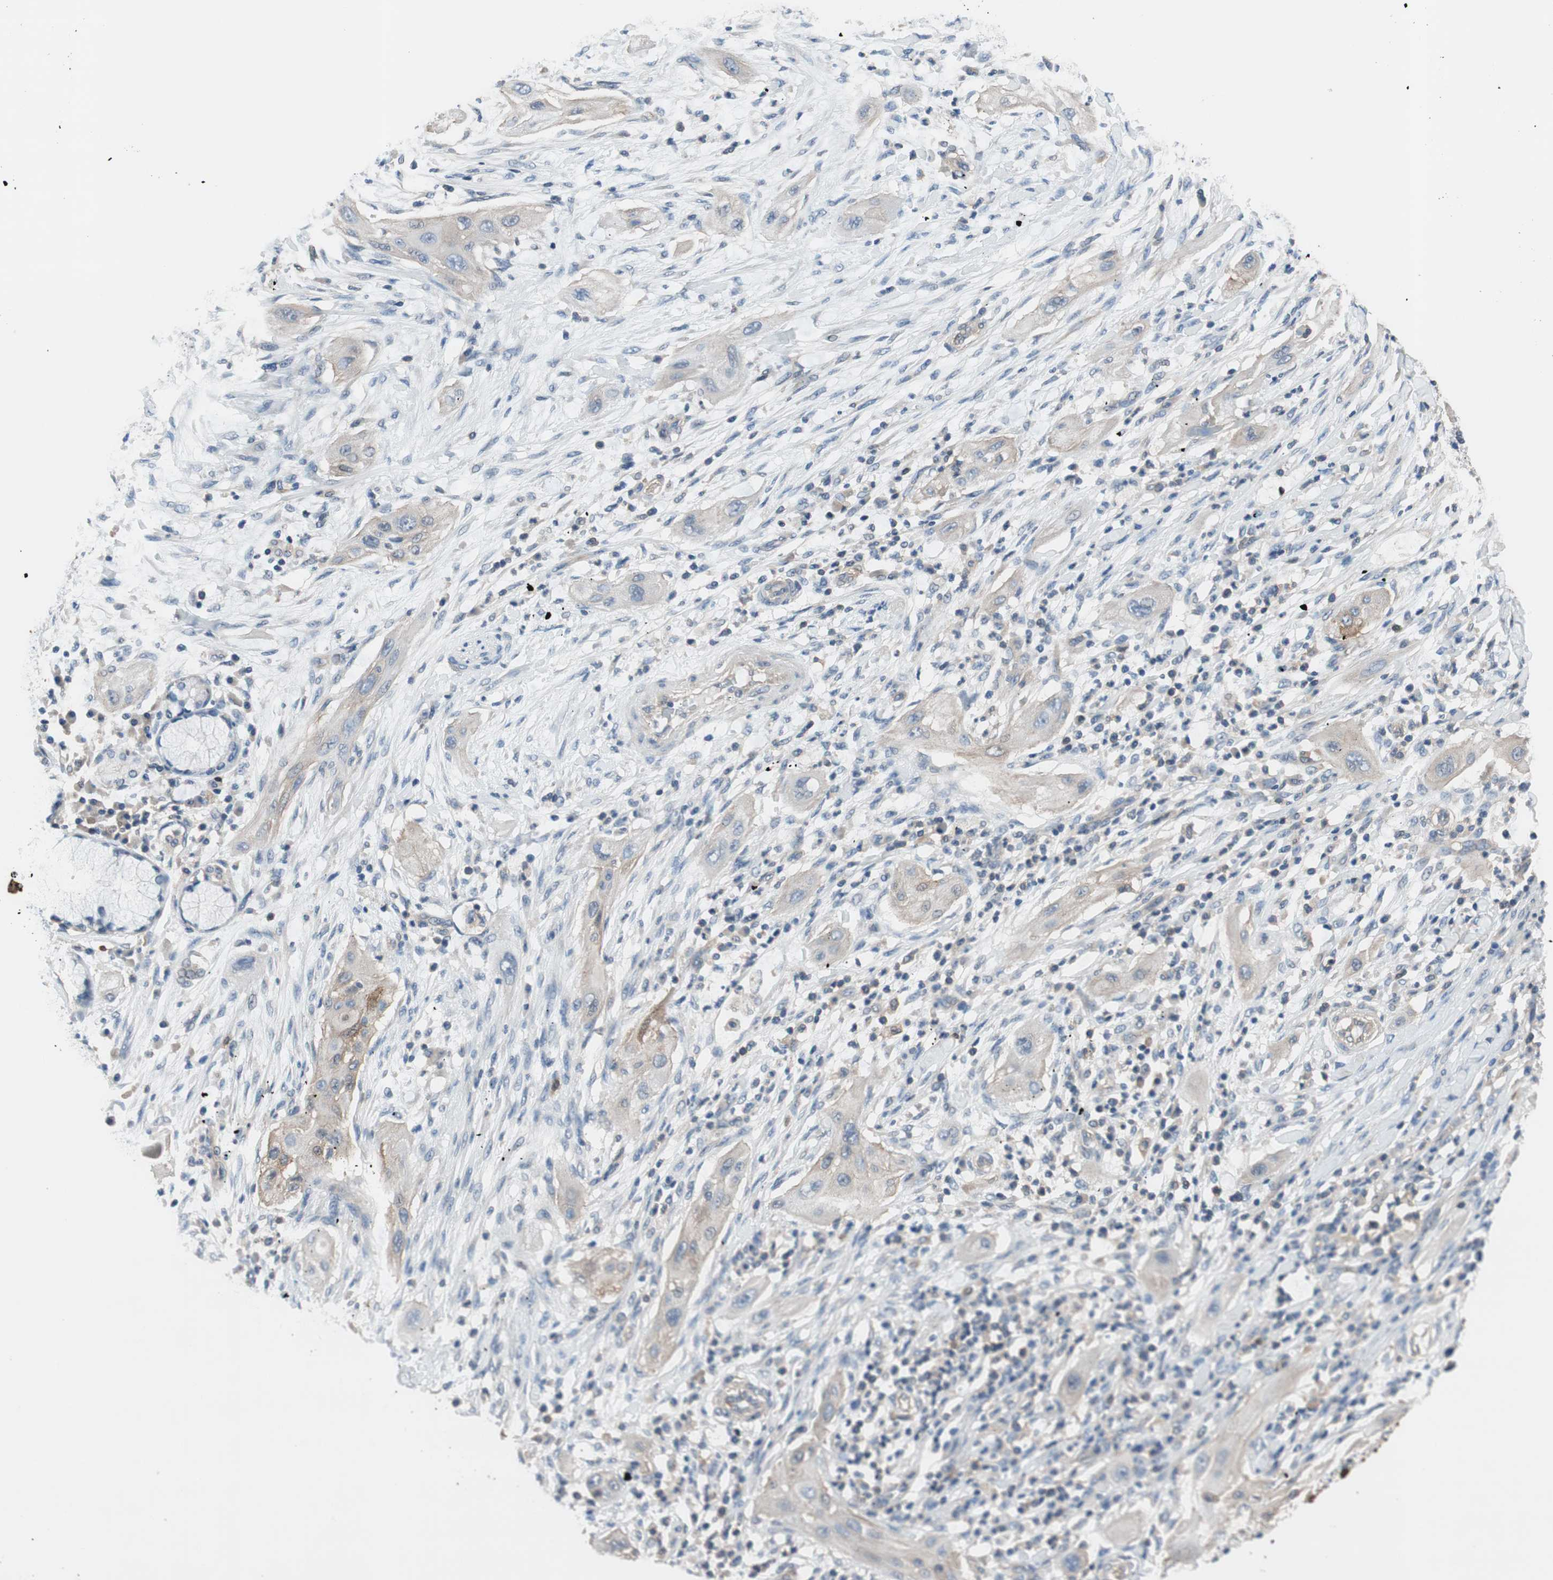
{"staining": {"intensity": "weak", "quantity": ">75%", "location": "cytoplasmic/membranous"}, "tissue": "lung cancer", "cell_type": "Tumor cells", "image_type": "cancer", "snomed": [{"axis": "morphology", "description": "Squamous cell carcinoma, NOS"}, {"axis": "topography", "description": "Lung"}], "caption": "The image exhibits staining of squamous cell carcinoma (lung), revealing weak cytoplasmic/membranous protein staining (brown color) within tumor cells. (Brightfield microscopy of DAB IHC at high magnification).", "gene": "CALML3", "patient": {"sex": "female", "age": 47}}